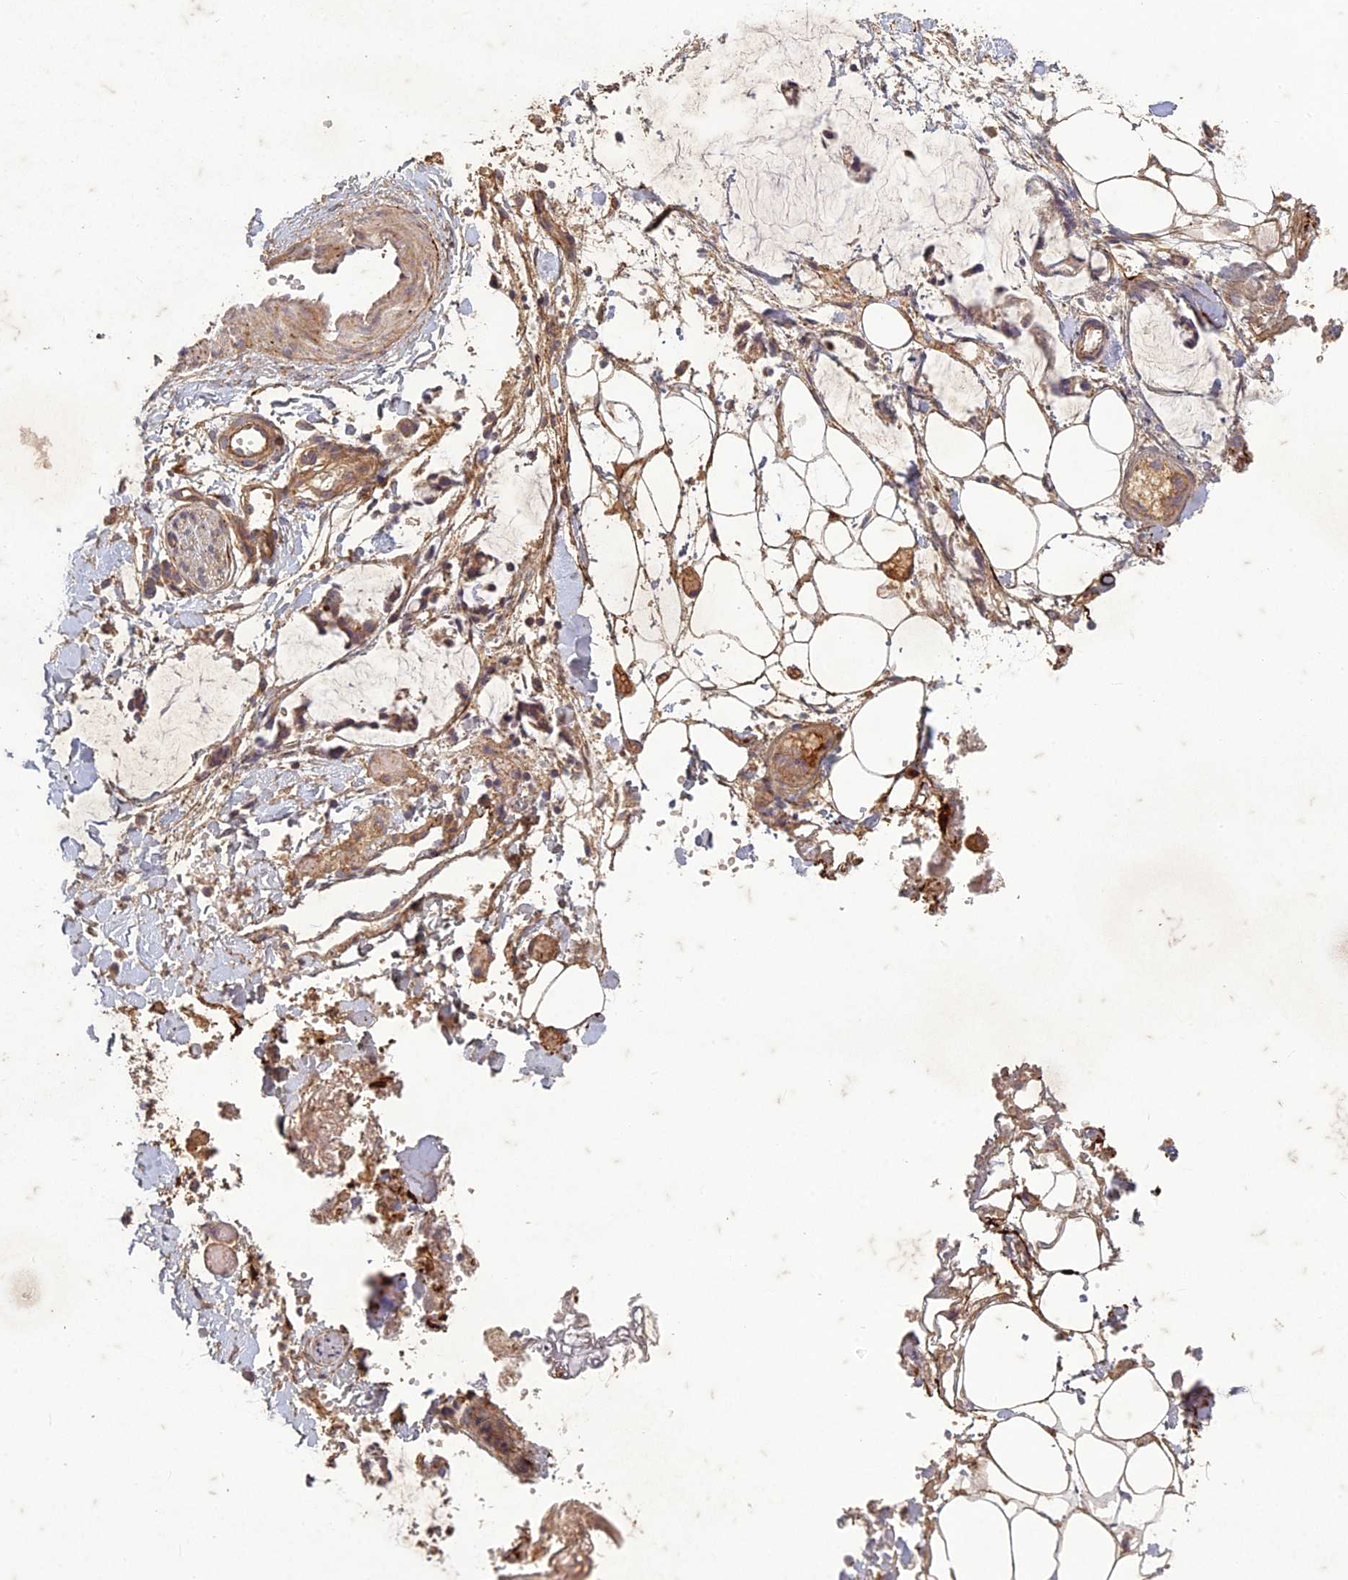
{"staining": {"intensity": "negative", "quantity": "none", "location": "none"}, "tissue": "adipose tissue", "cell_type": "Adipocytes", "image_type": "normal", "snomed": [{"axis": "morphology", "description": "Normal tissue, NOS"}, {"axis": "morphology", "description": "Adenocarcinoma, NOS"}, {"axis": "topography", "description": "Smooth muscle"}, {"axis": "topography", "description": "Colon"}], "caption": "Immunohistochemical staining of benign human adipose tissue displays no significant staining in adipocytes.", "gene": "TCF25", "patient": {"sex": "male", "age": 14}}